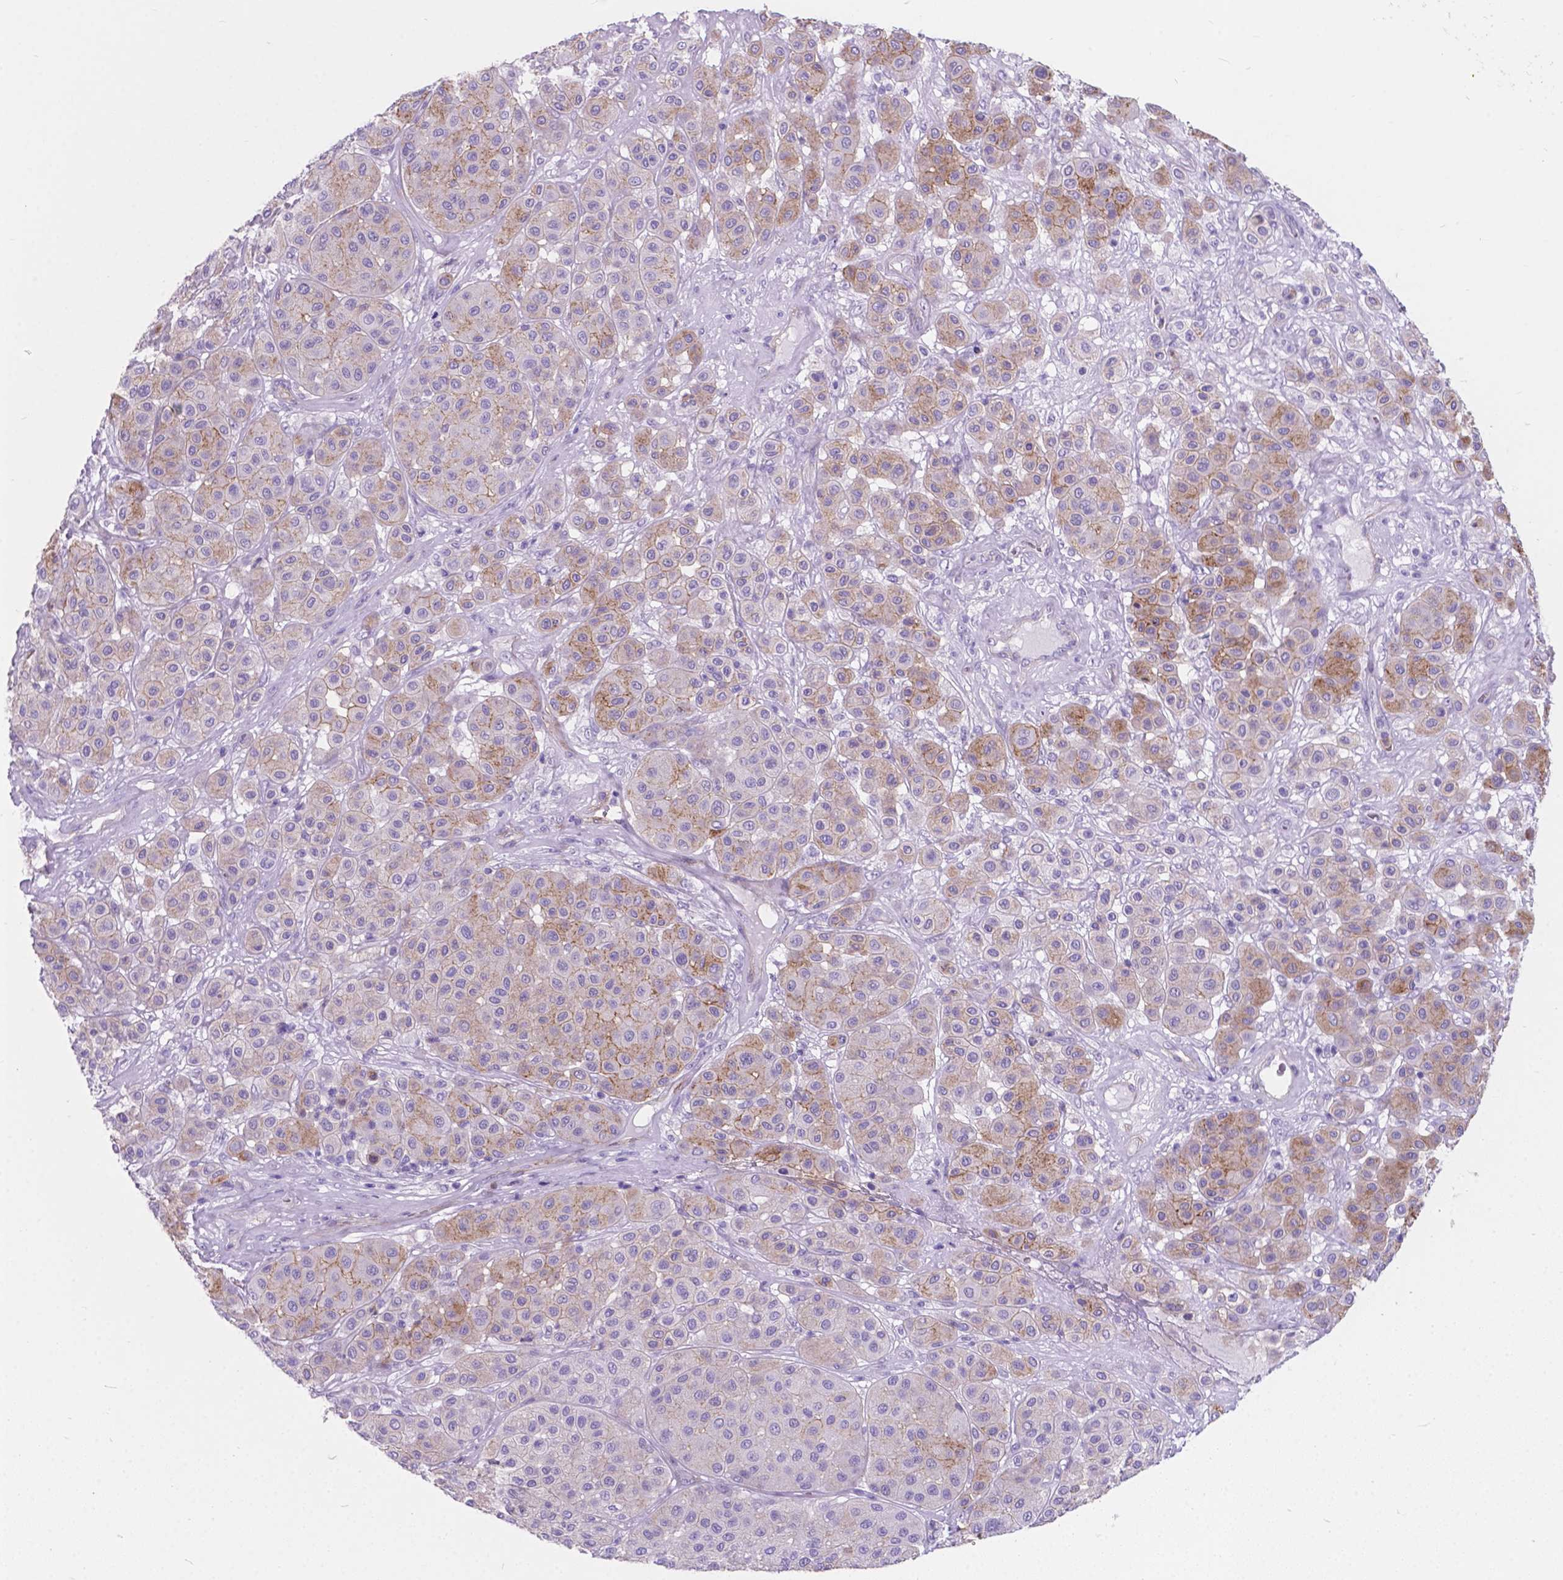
{"staining": {"intensity": "moderate", "quantity": "25%-75%", "location": "cytoplasmic/membranous"}, "tissue": "melanoma", "cell_type": "Tumor cells", "image_type": "cancer", "snomed": [{"axis": "morphology", "description": "Malignant melanoma, Metastatic site"}, {"axis": "topography", "description": "Smooth muscle"}], "caption": "A histopathology image showing moderate cytoplasmic/membranous positivity in approximately 25%-75% of tumor cells in malignant melanoma (metastatic site), as visualized by brown immunohistochemical staining.", "gene": "KIAA0040", "patient": {"sex": "male", "age": 41}}